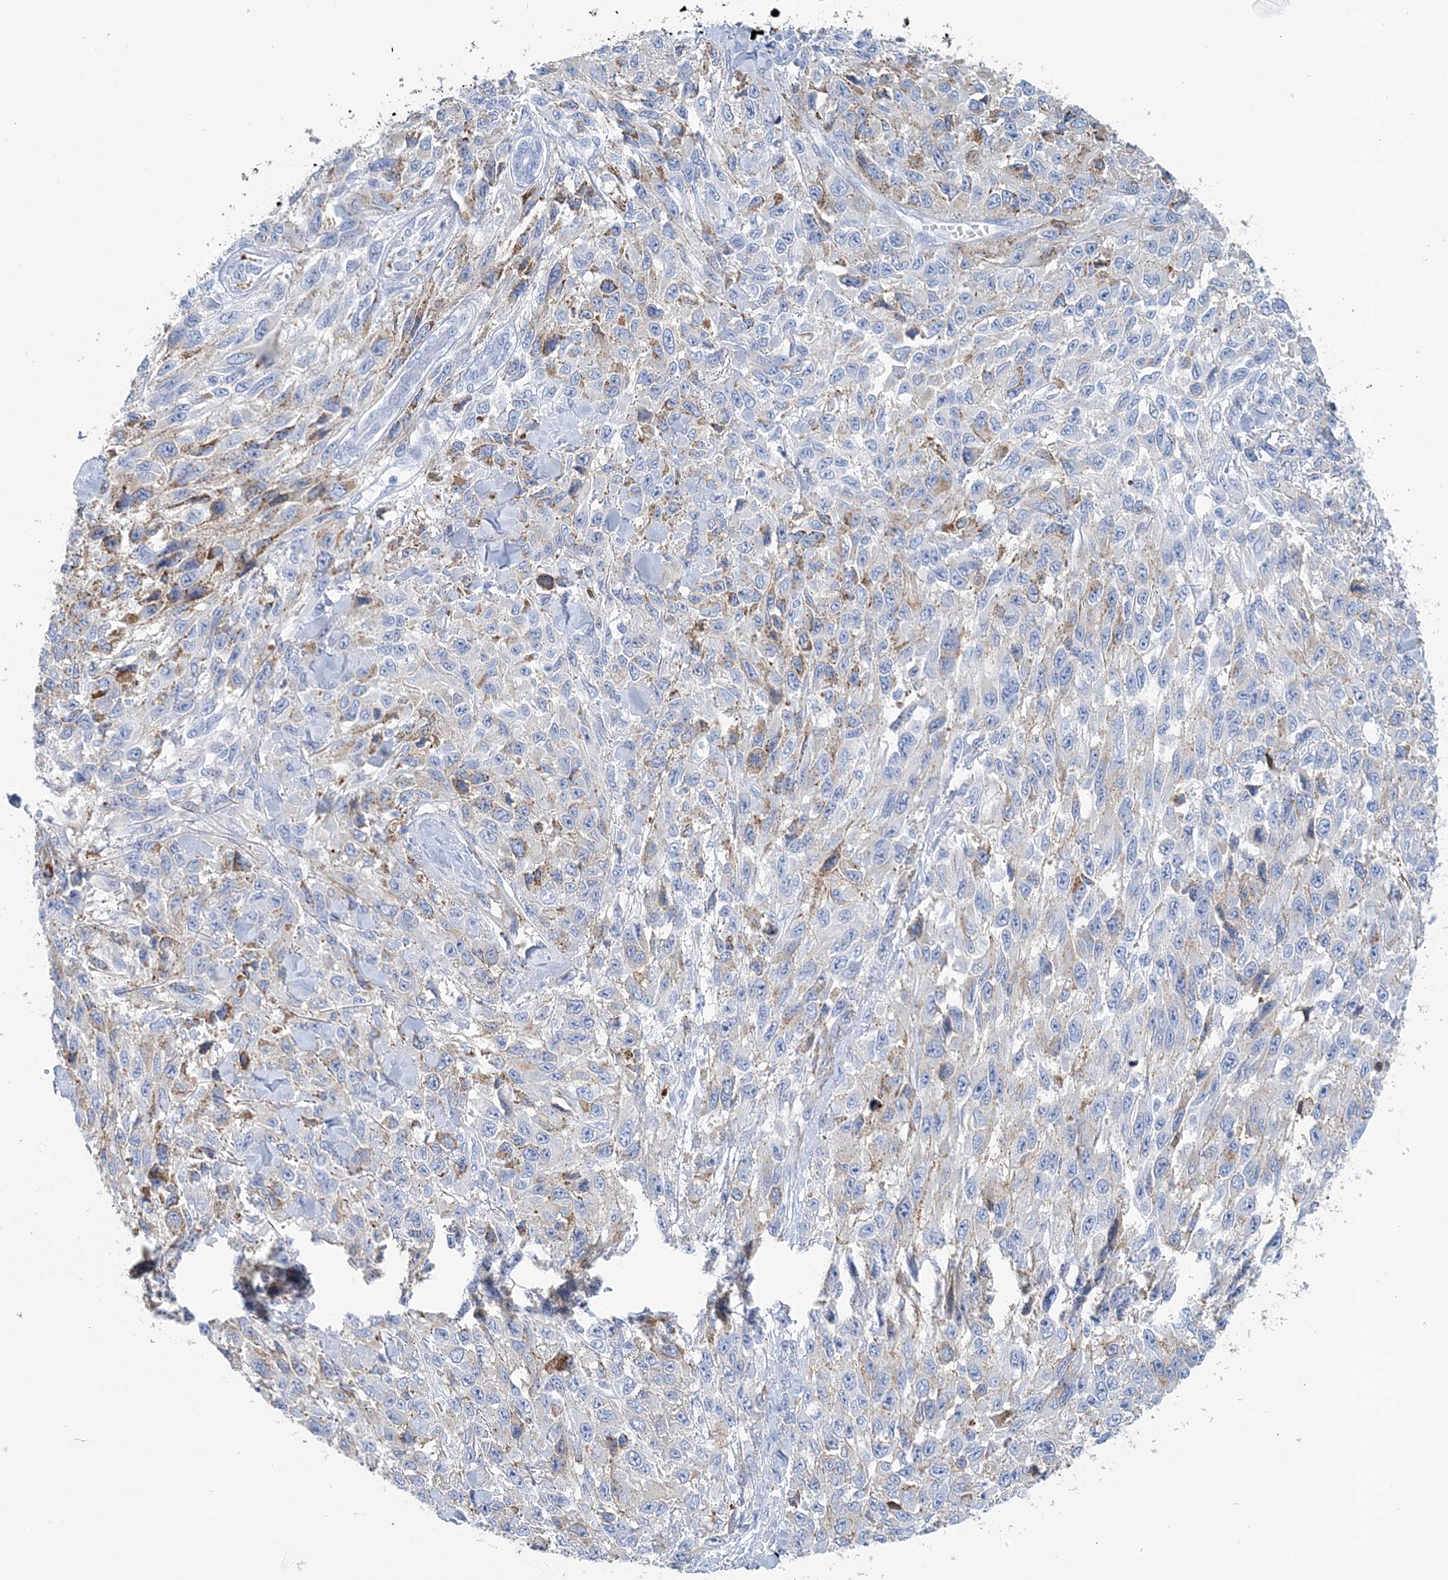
{"staining": {"intensity": "weak", "quantity": "<25%", "location": "cytoplasmic/membranous"}, "tissue": "melanoma", "cell_type": "Tumor cells", "image_type": "cancer", "snomed": [{"axis": "morphology", "description": "Malignant melanoma, NOS"}, {"axis": "topography", "description": "Skin"}], "caption": "Tumor cells show no significant expression in malignant melanoma.", "gene": "NKX6-1", "patient": {"sex": "female", "age": 96}}